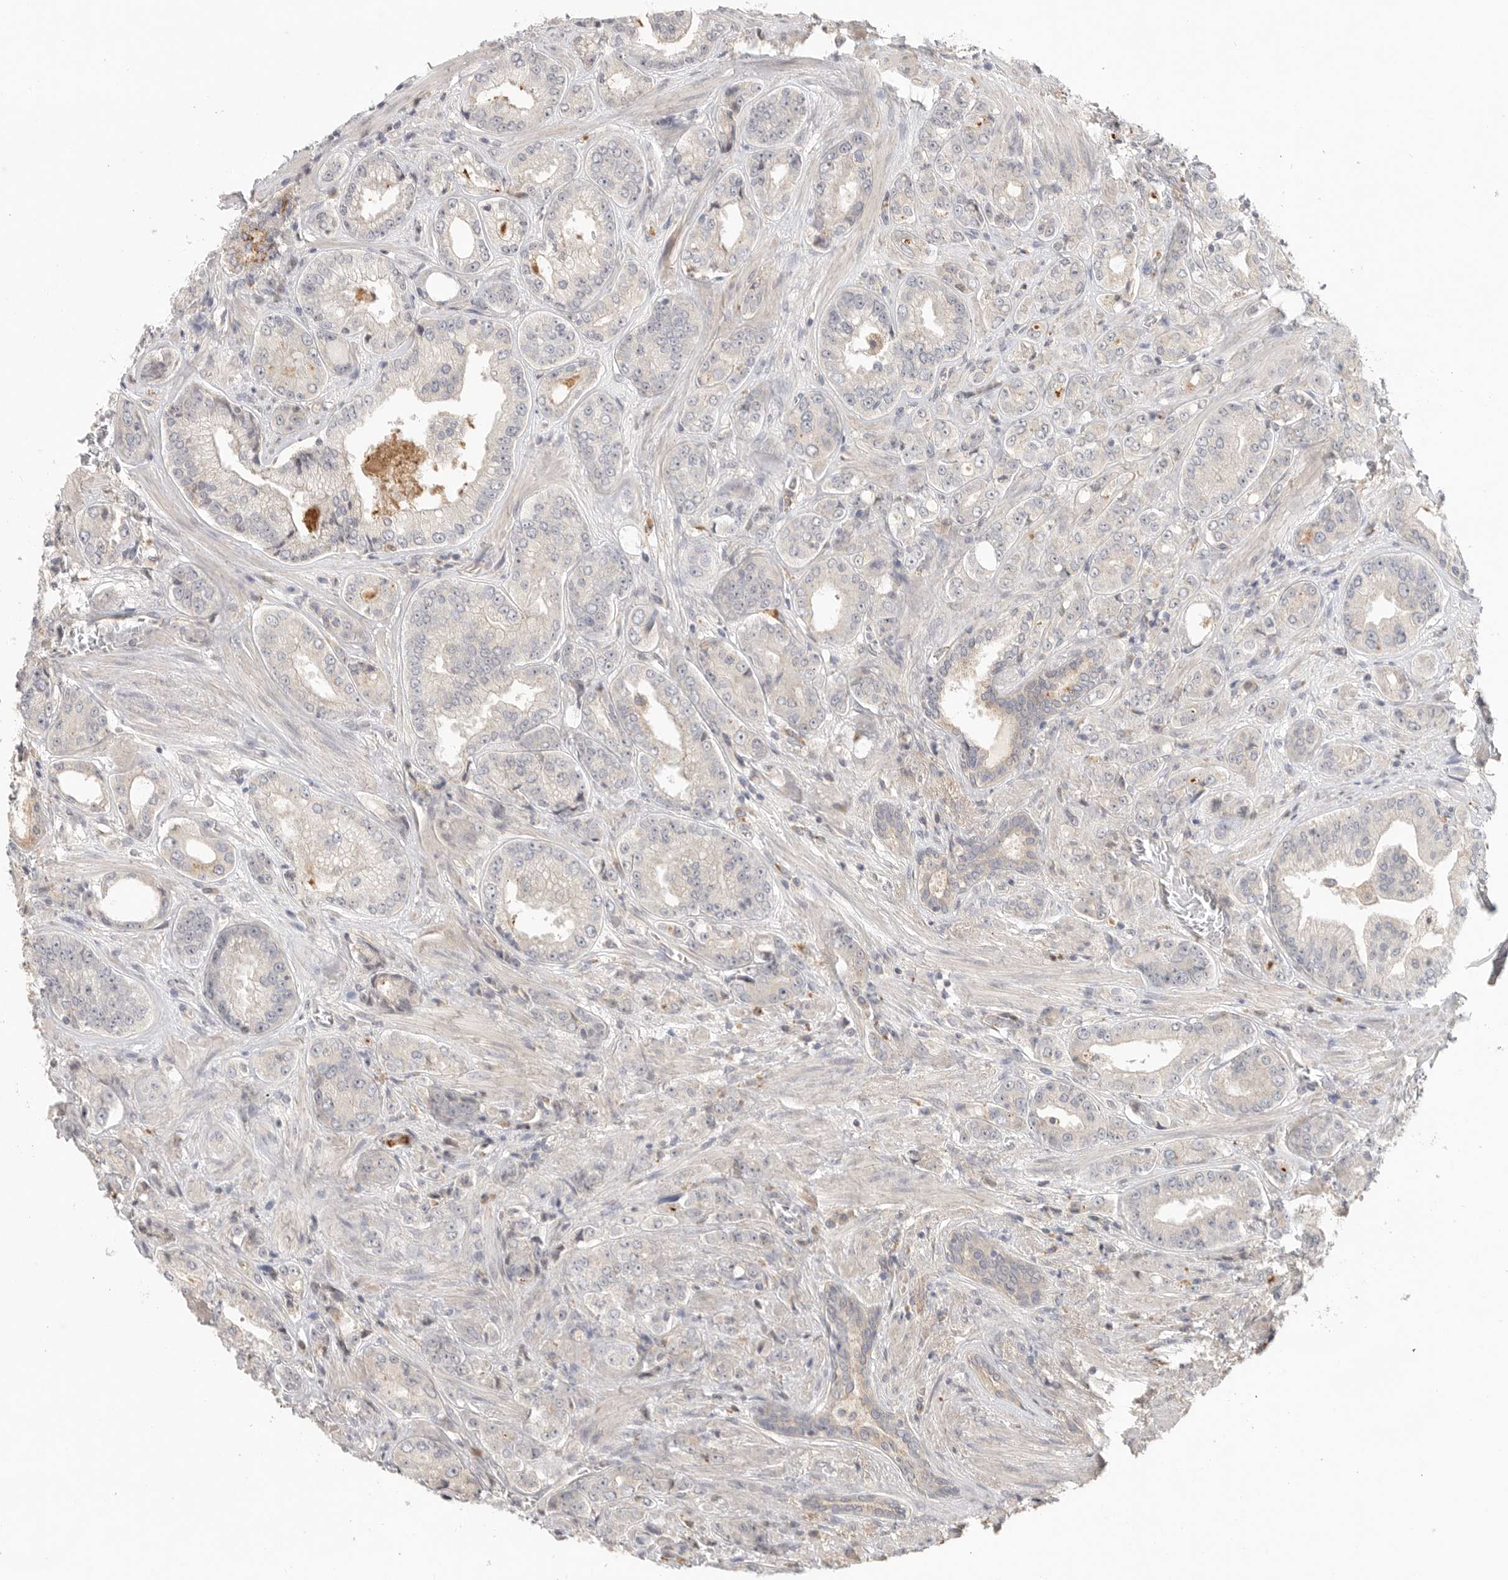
{"staining": {"intensity": "negative", "quantity": "none", "location": "none"}, "tissue": "prostate cancer", "cell_type": "Tumor cells", "image_type": "cancer", "snomed": [{"axis": "morphology", "description": "Adenocarcinoma, High grade"}, {"axis": "topography", "description": "Prostate"}], "caption": "A histopathology image of human prostate high-grade adenocarcinoma is negative for staining in tumor cells.", "gene": "HDAC6", "patient": {"sex": "male", "age": 61}}